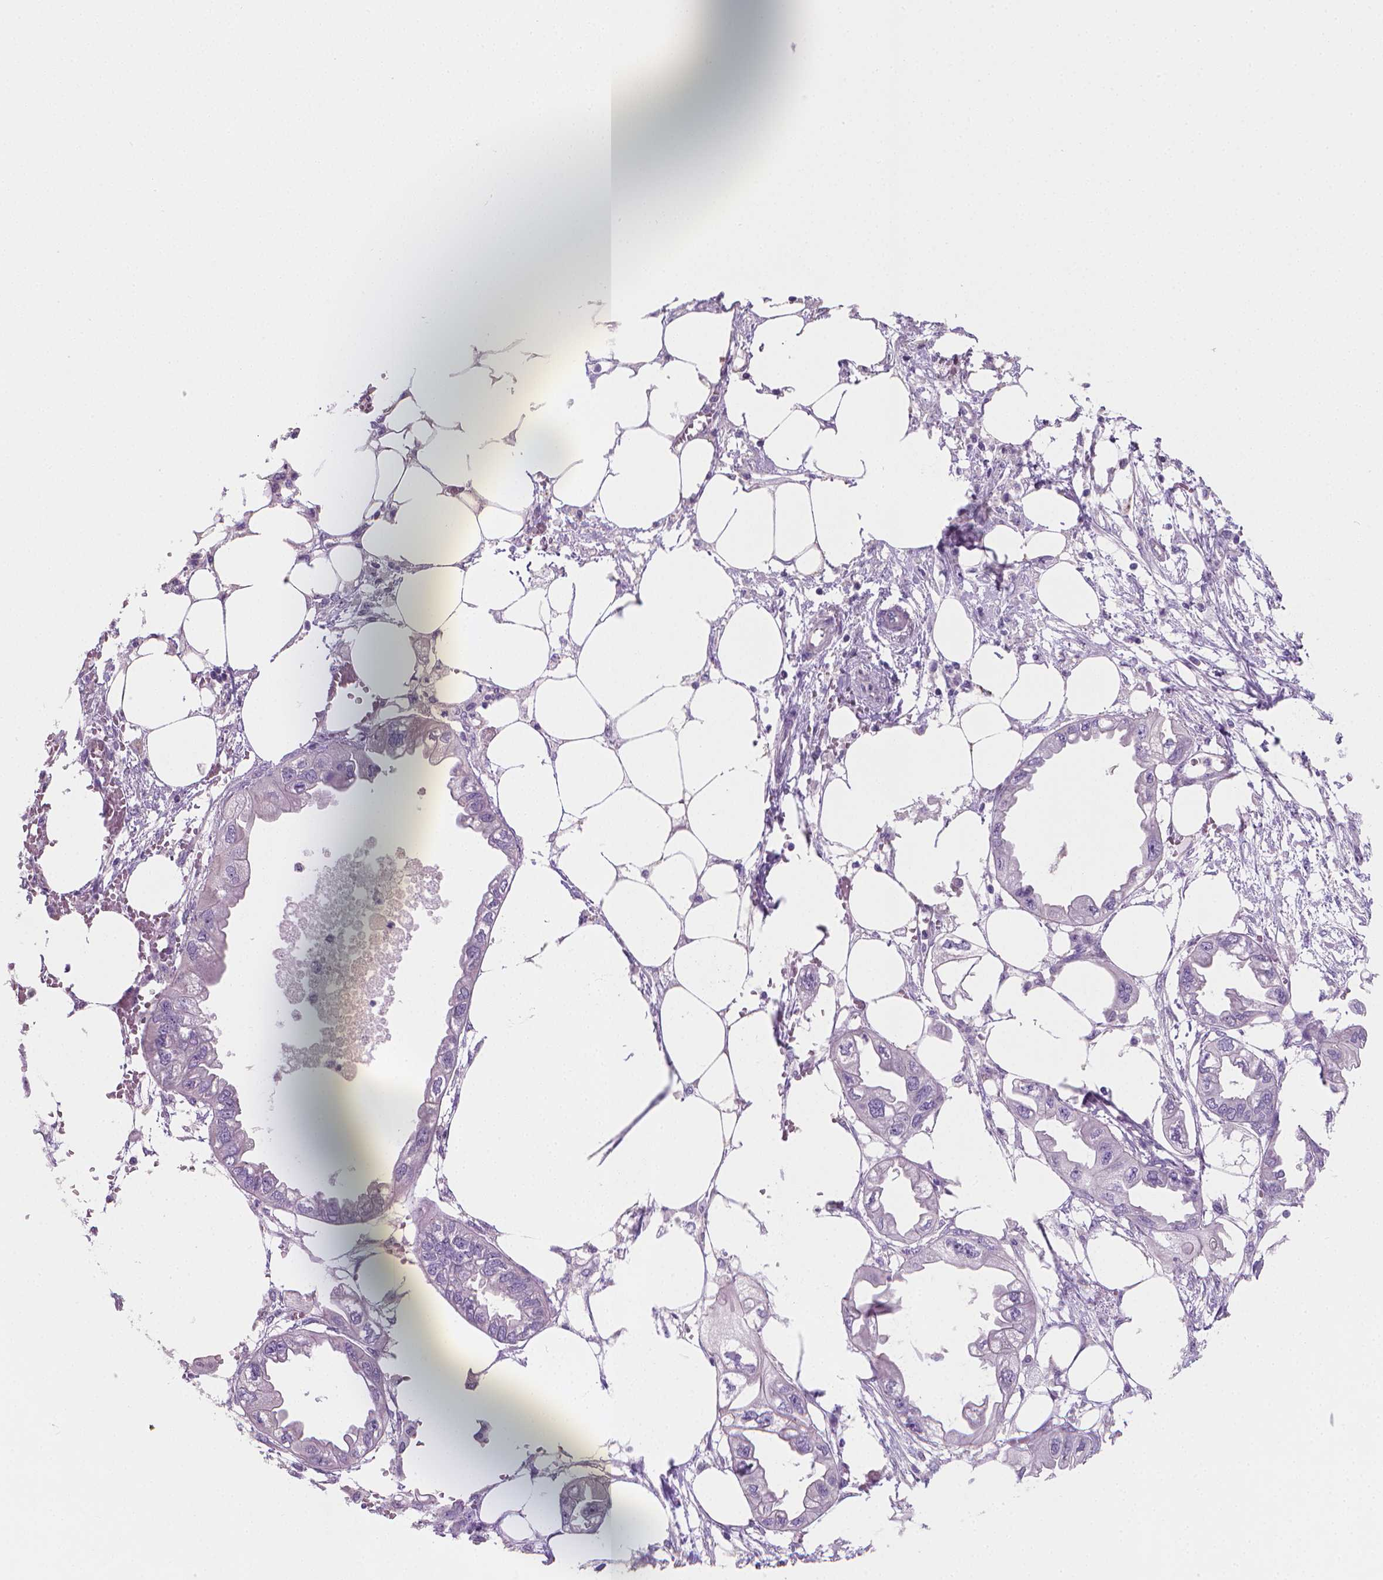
{"staining": {"intensity": "negative", "quantity": "none", "location": "none"}, "tissue": "endometrial cancer", "cell_type": "Tumor cells", "image_type": "cancer", "snomed": [{"axis": "morphology", "description": "Adenocarcinoma, NOS"}, {"axis": "morphology", "description": "Adenocarcinoma, metastatic, NOS"}, {"axis": "topography", "description": "Adipose tissue"}, {"axis": "topography", "description": "Endometrium"}], "caption": "Immunohistochemistry of human endometrial cancer shows no staining in tumor cells. (DAB immunohistochemistry, high magnification).", "gene": "CLXN", "patient": {"sex": "female", "age": 67}}